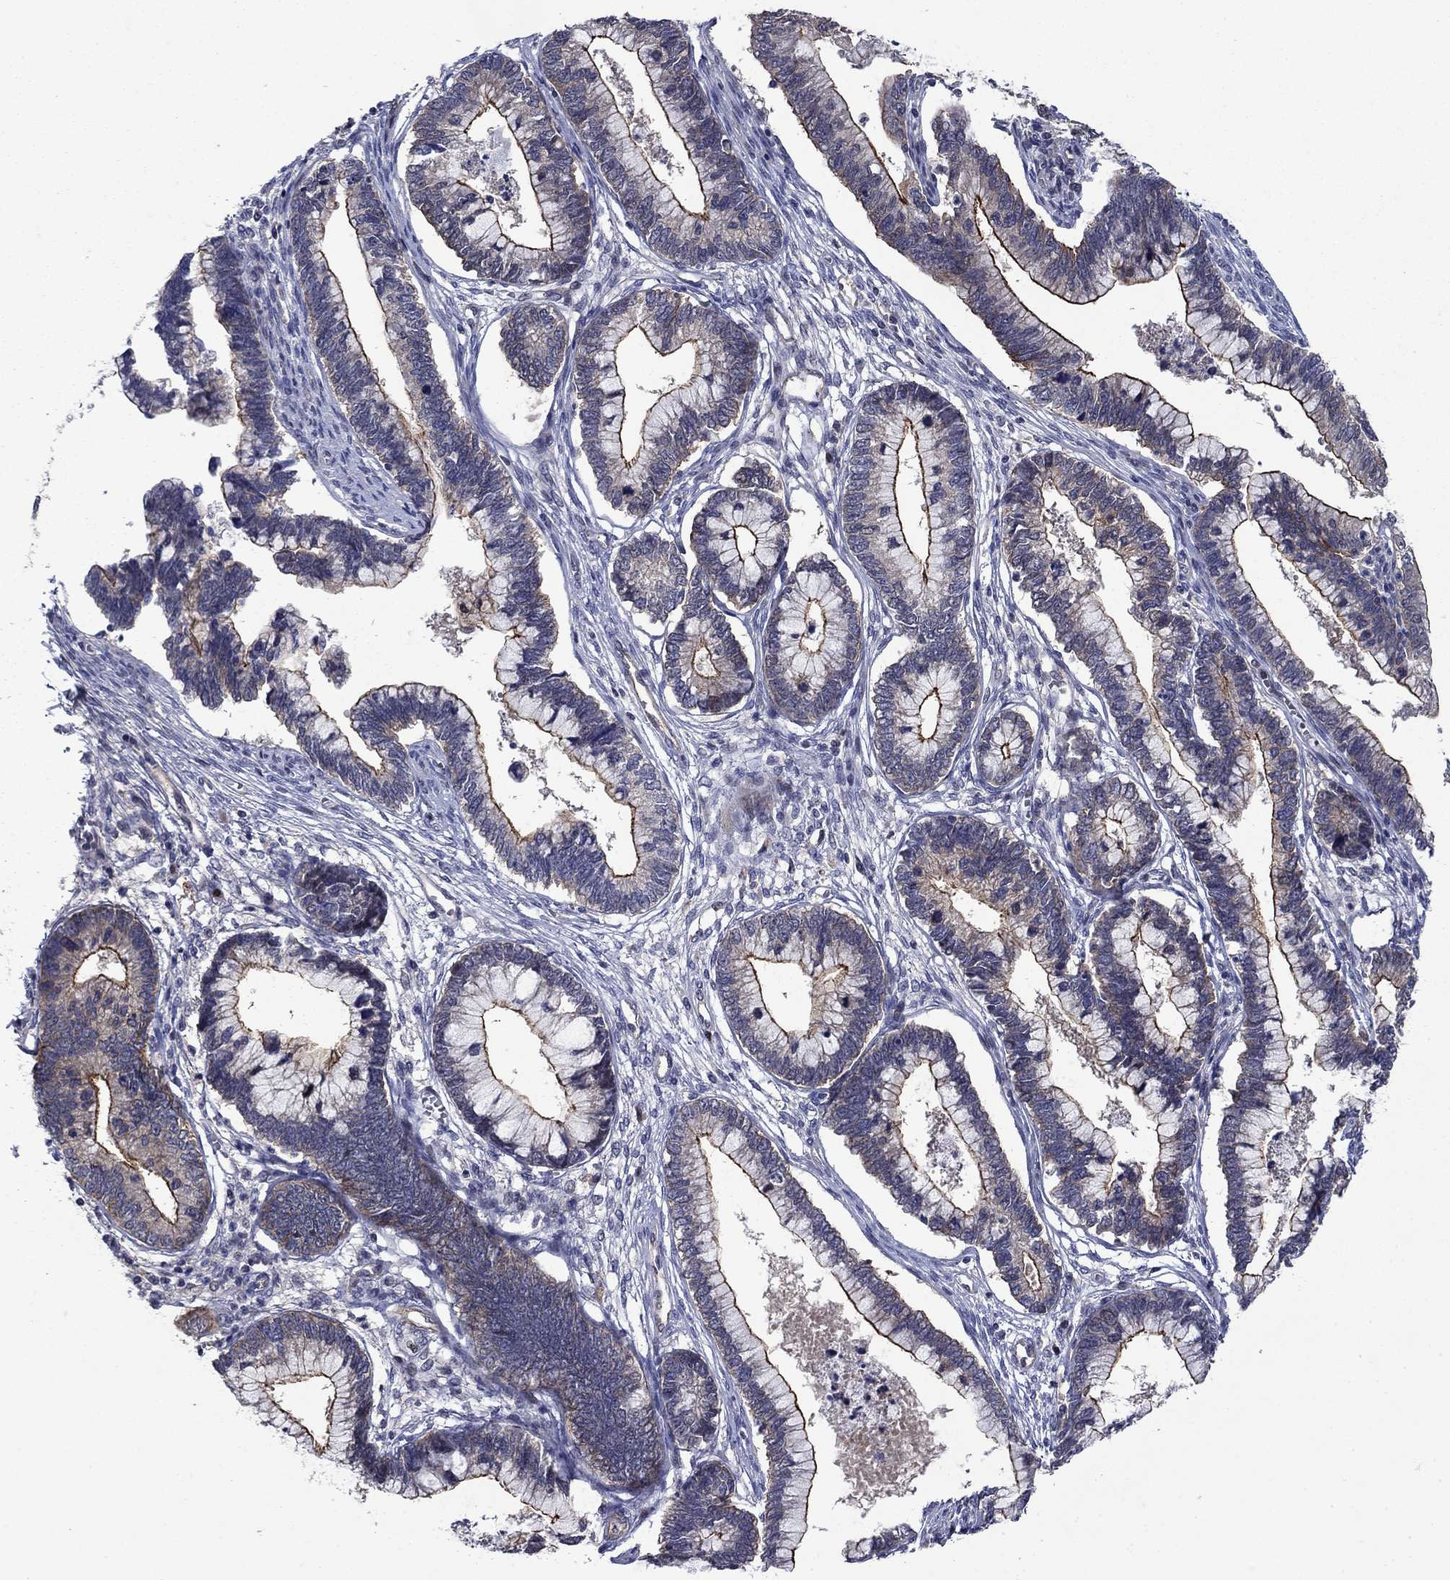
{"staining": {"intensity": "strong", "quantity": "<25%", "location": "cytoplasmic/membranous"}, "tissue": "cervical cancer", "cell_type": "Tumor cells", "image_type": "cancer", "snomed": [{"axis": "morphology", "description": "Adenocarcinoma, NOS"}, {"axis": "topography", "description": "Cervix"}], "caption": "Cervical adenocarcinoma tissue displays strong cytoplasmic/membranous staining in approximately <25% of tumor cells, visualized by immunohistochemistry.", "gene": "SLC7A1", "patient": {"sex": "female", "age": 44}}